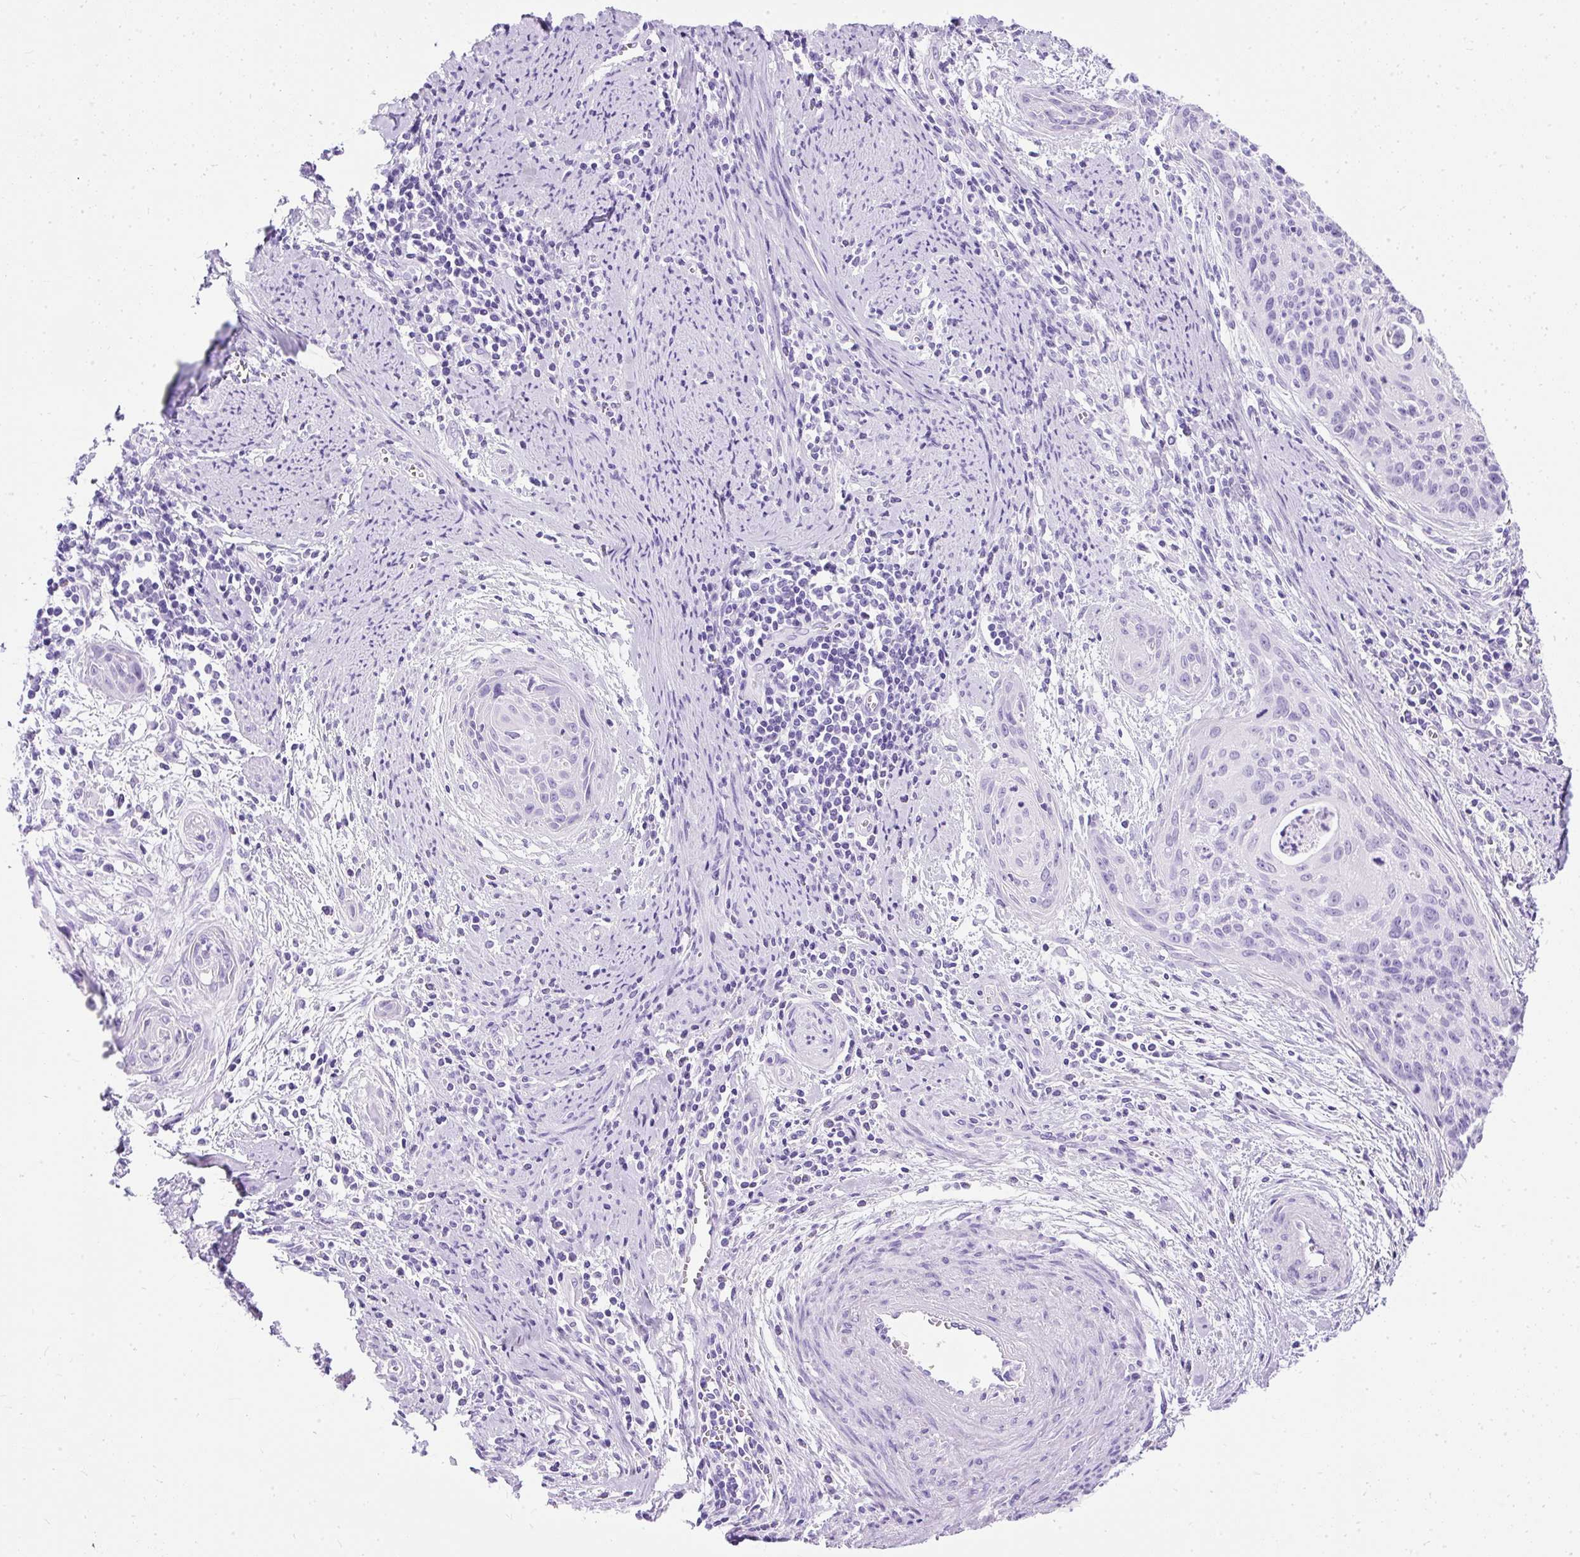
{"staining": {"intensity": "negative", "quantity": "none", "location": "none"}, "tissue": "cervical cancer", "cell_type": "Tumor cells", "image_type": "cancer", "snomed": [{"axis": "morphology", "description": "Squamous cell carcinoma, NOS"}, {"axis": "topography", "description": "Cervix"}], "caption": "This is a image of immunohistochemistry staining of cervical squamous cell carcinoma, which shows no positivity in tumor cells.", "gene": "PVALB", "patient": {"sex": "female", "age": 55}}